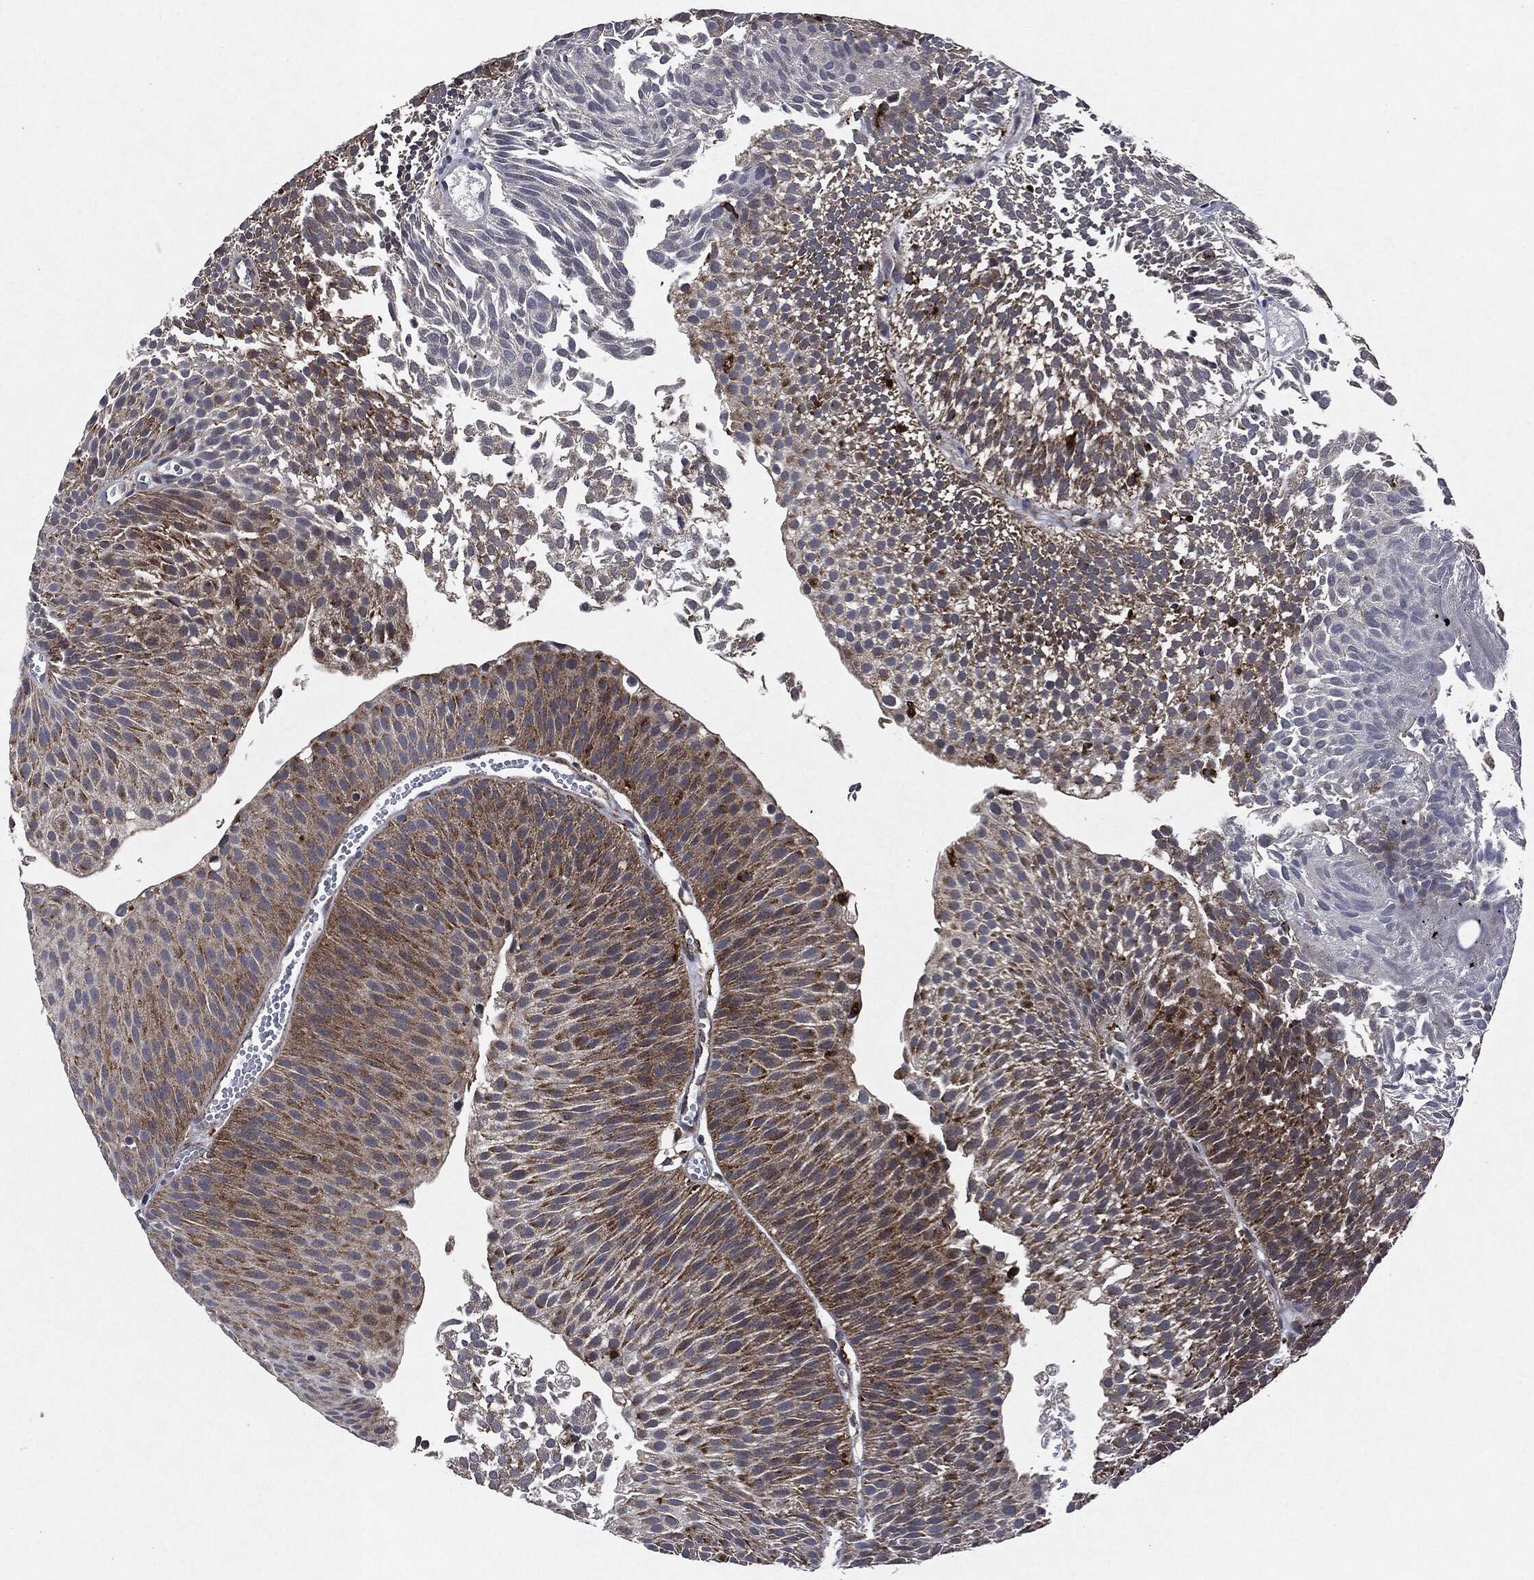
{"staining": {"intensity": "moderate", "quantity": "25%-75%", "location": "cytoplasmic/membranous"}, "tissue": "urothelial cancer", "cell_type": "Tumor cells", "image_type": "cancer", "snomed": [{"axis": "morphology", "description": "Urothelial carcinoma, Low grade"}, {"axis": "topography", "description": "Urinary bladder"}], "caption": "Urothelial carcinoma (low-grade) tissue displays moderate cytoplasmic/membranous staining in about 25%-75% of tumor cells, visualized by immunohistochemistry.", "gene": "SLC31A2", "patient": {"sex": "male", "age": 65}}